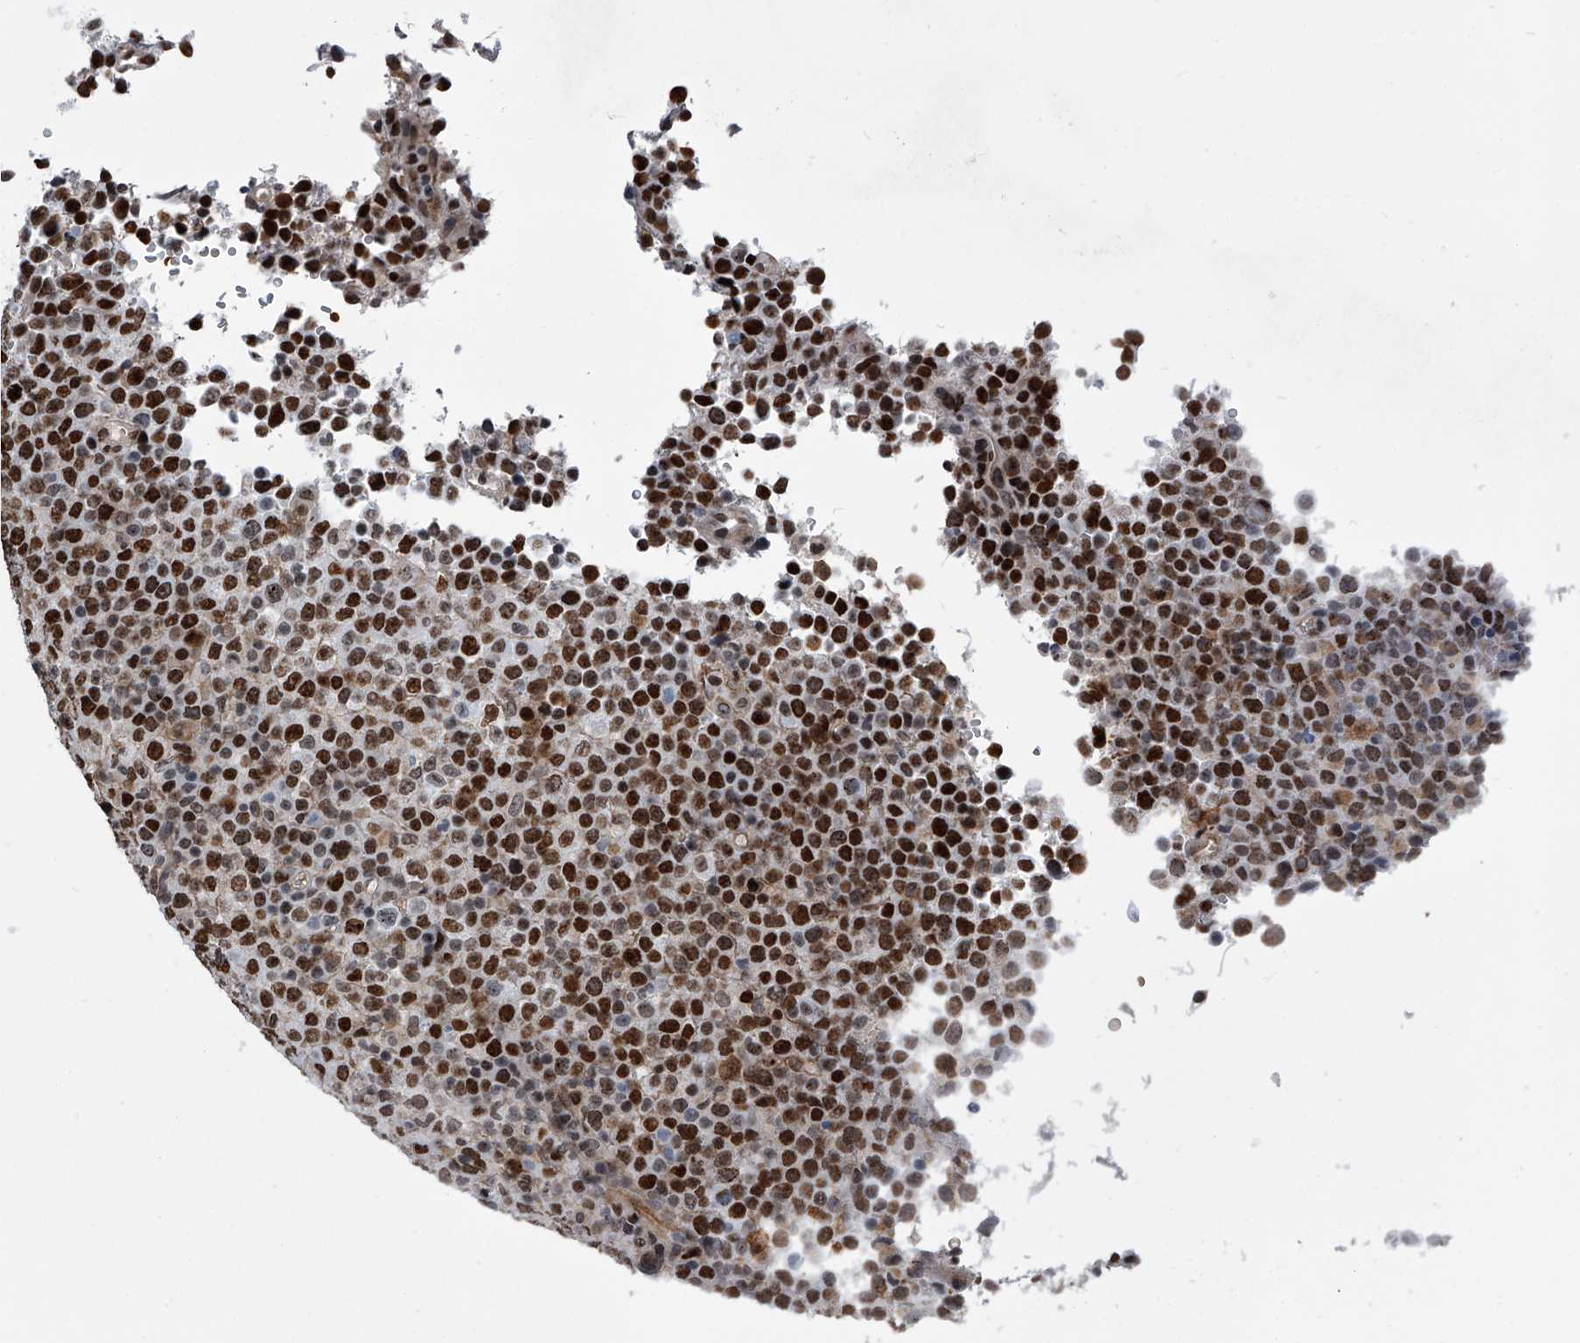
{"staining": {"intensity": "strong", "quantity": ">75%", "location": "nuclear"}, "tissue": "lymphoma", "cell_type": "Tumor cells", "image_type": "cancer", "snomed": [{"axis": "morphology", "description": "Malignant lymphoma, non-Hodgkin's type, High grade"}, {"axis": "topography", "description": "Lymph node"}], "caption": "High-grade malignant lymphoma, non-Hodgkin's type stained with a brown dye demonstrates strong nuclear positive expression in about >75% of tumor cells.", "gene": "SIM2", "patient": {"sex": "male", "age": 13}}